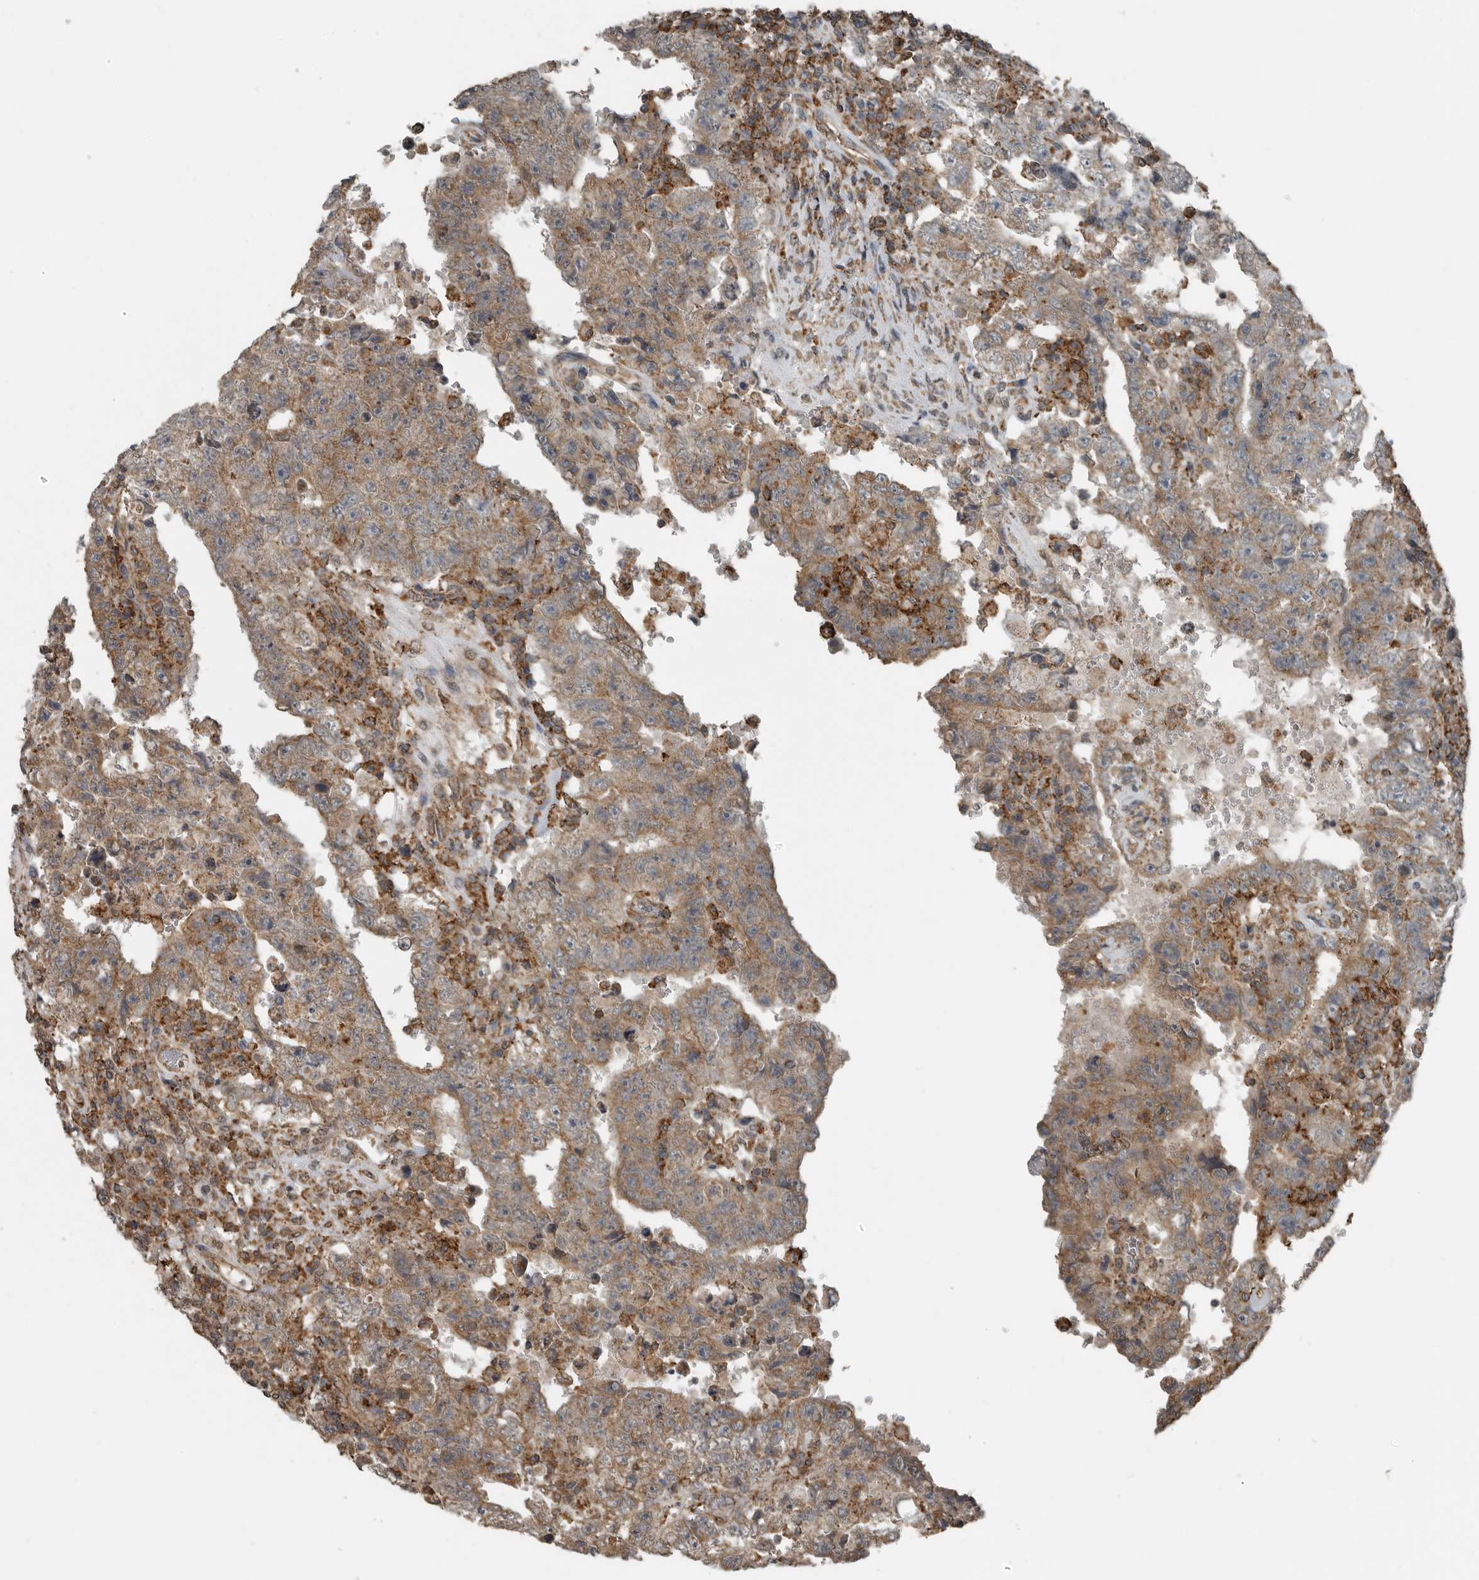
{"staining": {"intensity": "moderate", "quantity": ">75%", "location": "cytoplasmic/membranous"}, "tissue": "testis cancer", "cell_type": "Tumor cells", "image_type": "cancer", "snomed": [{"axis": "morphology", "description": "Carcinoma, Embryonal, NOS"}, {"axis": "topography", "description": "Testis"}], "caption": "The histopathology image reveals a brown stain indicating the presence of a protein in the cytoplasmic/membranous of tumor cells in testis cancer (embryonal carcinoma).", "gene": "AFAP1", "patient": {"sex": "male", "age": 26}}